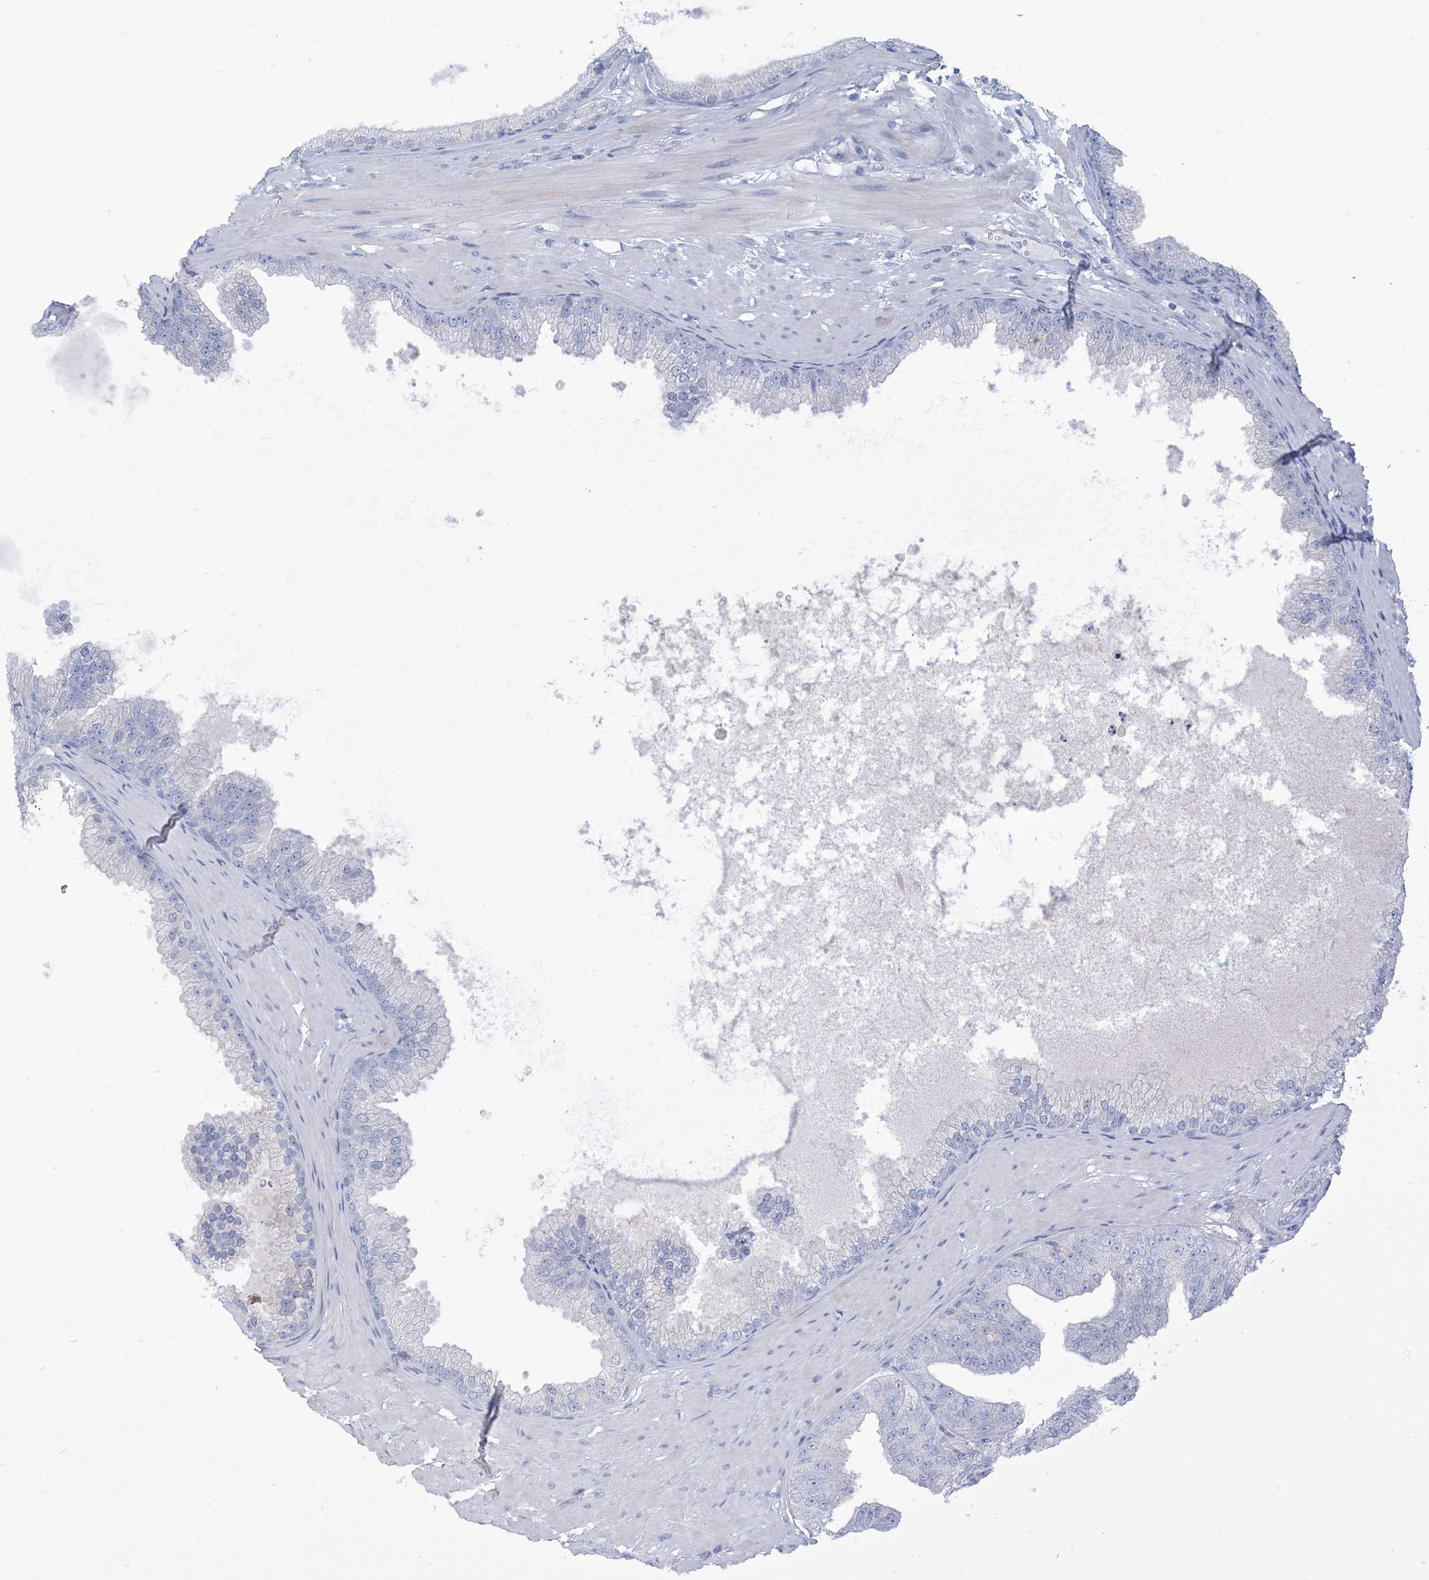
{"staining": {"intensity": "negative", "quantity": "none", "location": "none"}, "tissue": "prostate cancer", "cell_type": "Tumor cells", "image_type": "cancer", "snomed": [{"axis": "morphology", "description": "Adenocarcinoma, Low grade"}, {"axis": "topography", "description": "Prostate"}], "caption": "Histopathology image shows no significant protein expression in tumor cells of prostate cancer (low-grade adenocarcinoma).", "gene": "MTHFD2L", "patient": {"sex": "male", "age": 63}}